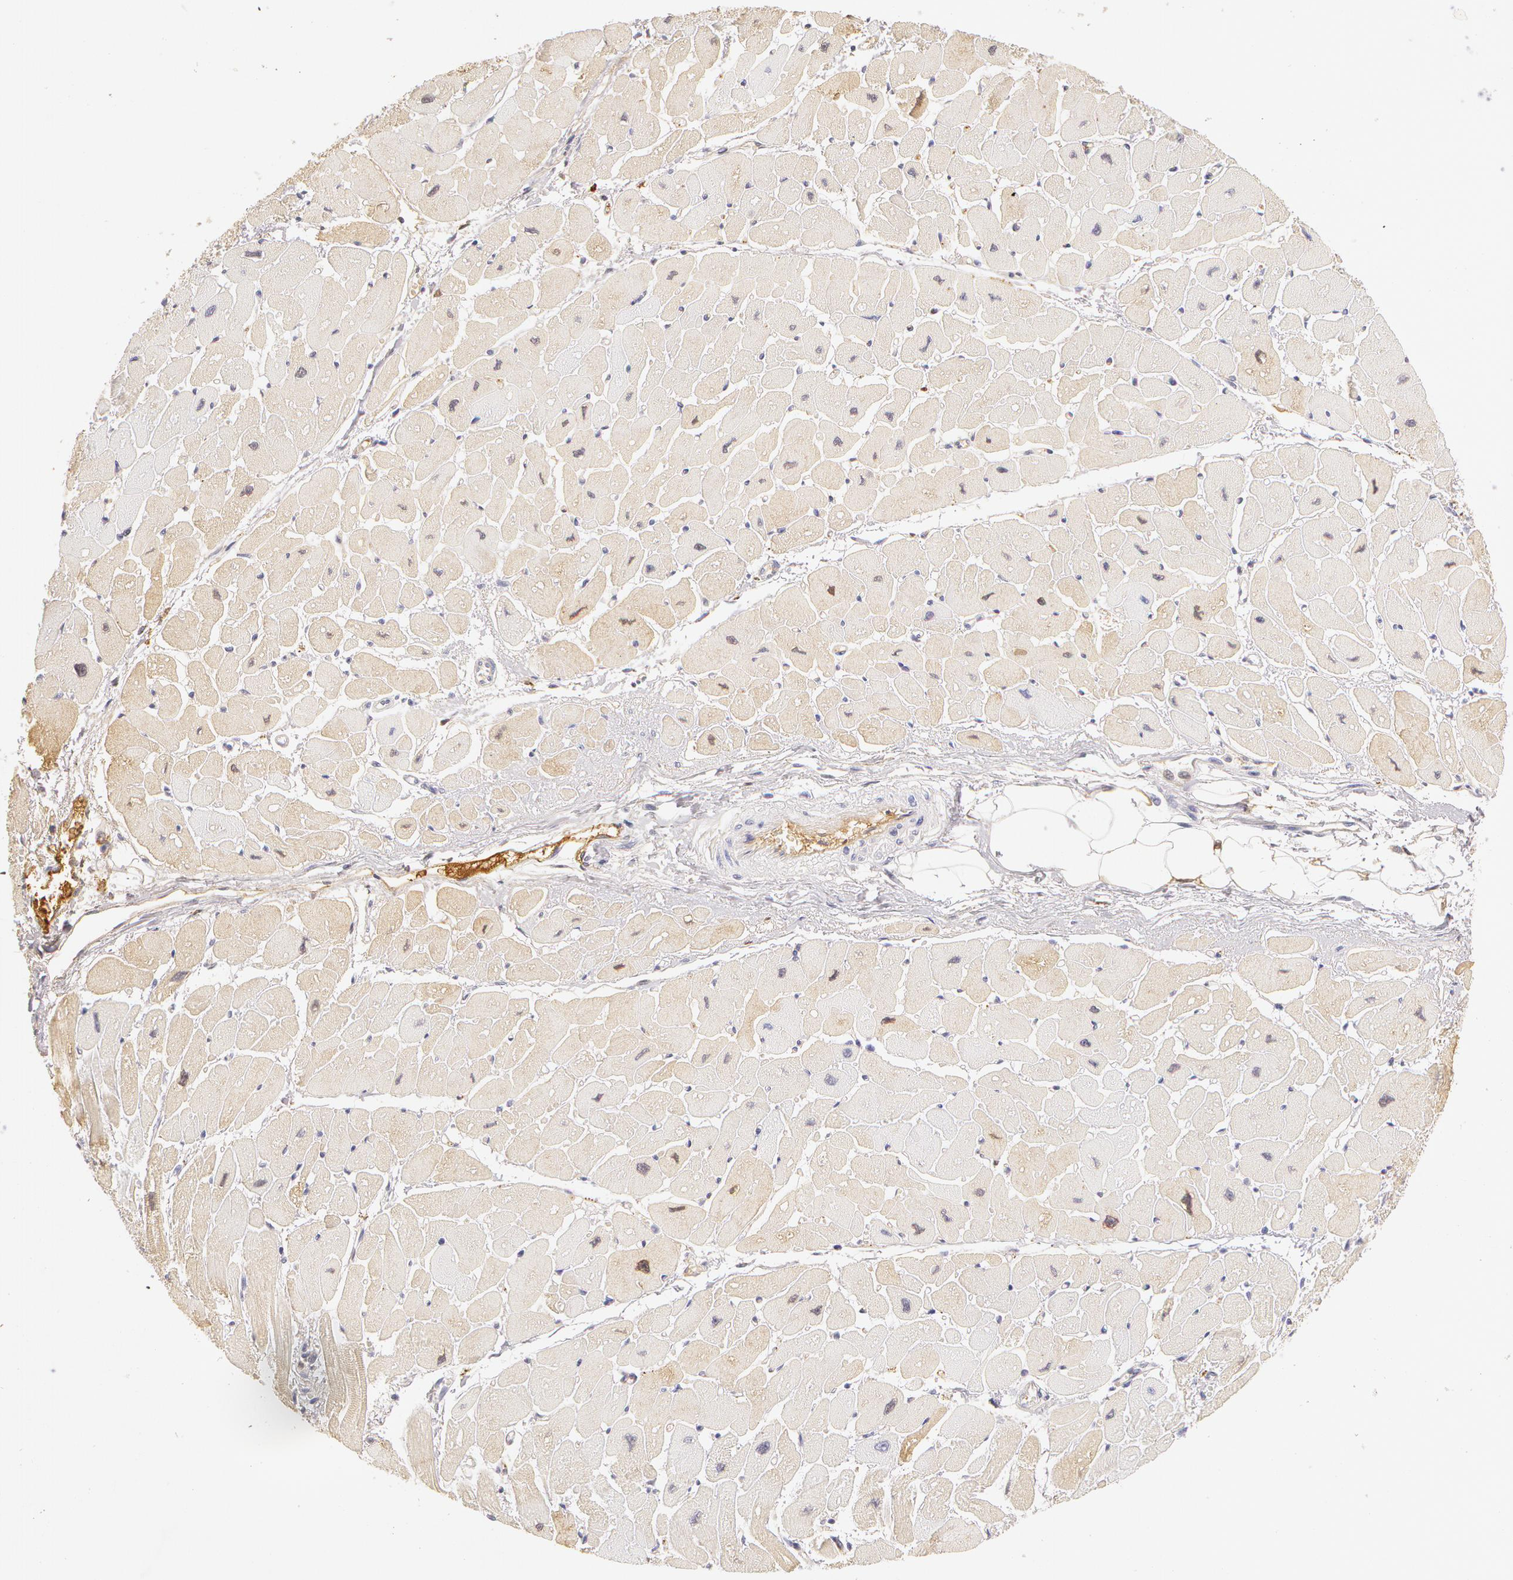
{"staining": {"intensity": "negative", "quantity": "none", "location": "none"}, "tissue": "heart muscle", "cell_type": "Cardiomyocytes", "image_type": "normal", "snomed": [{"axis": "morphology", "description": "Normal tissue, NOS"}, {"axis": "topography", "description": "Heart"}], "caption": "The micrograph exhibits no significant expression in cardiomyocytes of heart muscle.", "gene": "AHSG", "patient": {"sex": "female", "age": 54}}